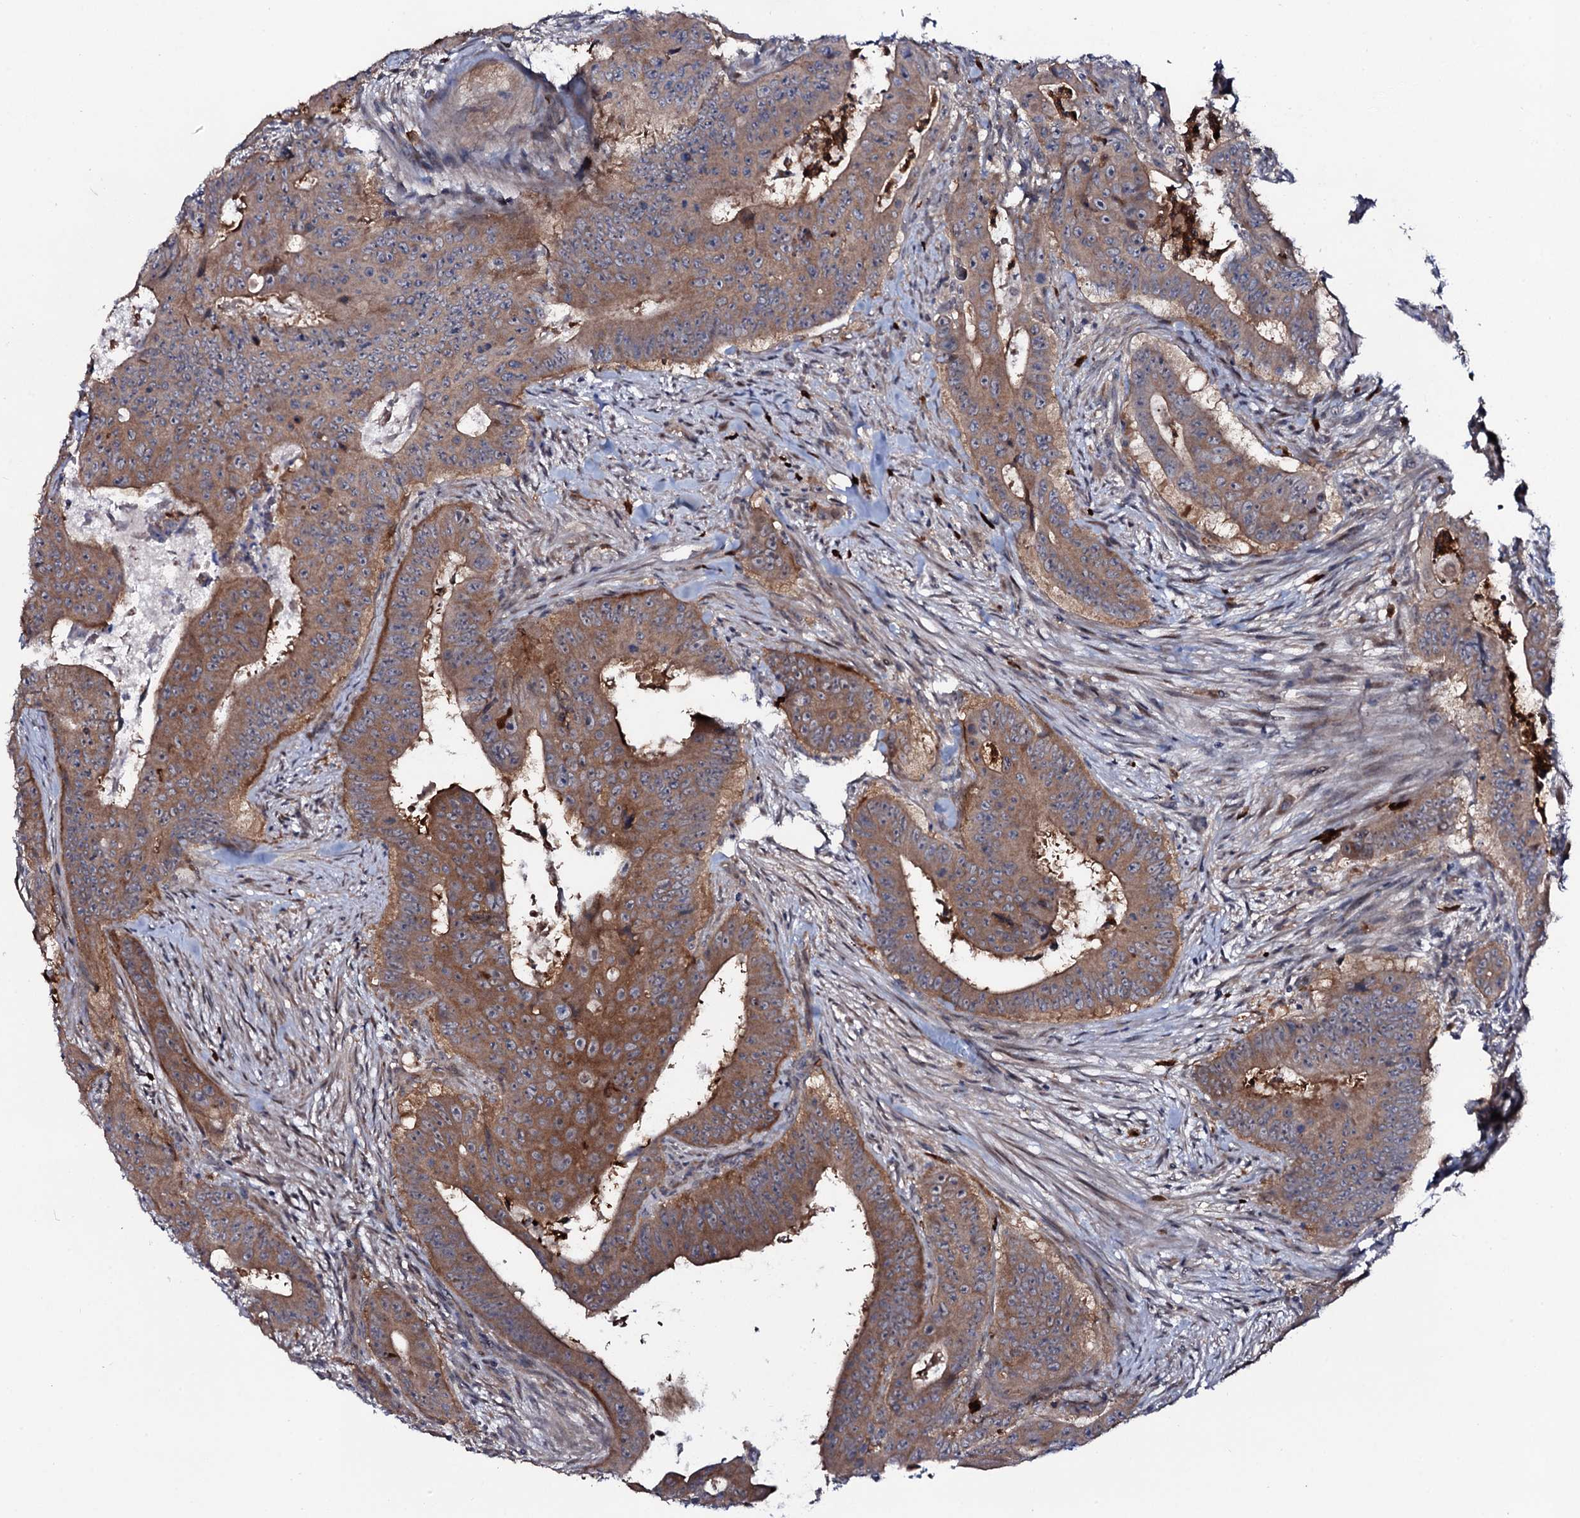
{"staining": {"intensity": "moderate", "quantity": ">75%", "location": "cytoplasmic/membranous"}, "tissue": "colorectal cancer", "cell_type": "Tumor cells", "image_type": "cancer", "snomed": [{"axis": "morphology", "description": "Adenocarcinoma, NOS"}, {"axis": "topography", "description": "Rectum"}], "caption": "Immunohistochemistry photomicrograph of human colorectal adenocarcinoma stained for a protein (brown), which reveals medium levels of moderate cytoplasmic/membranous expression in approximately >75% of tumor cells.", "gene": "COG6", "patient": {"sex": "female", "age": 75}}